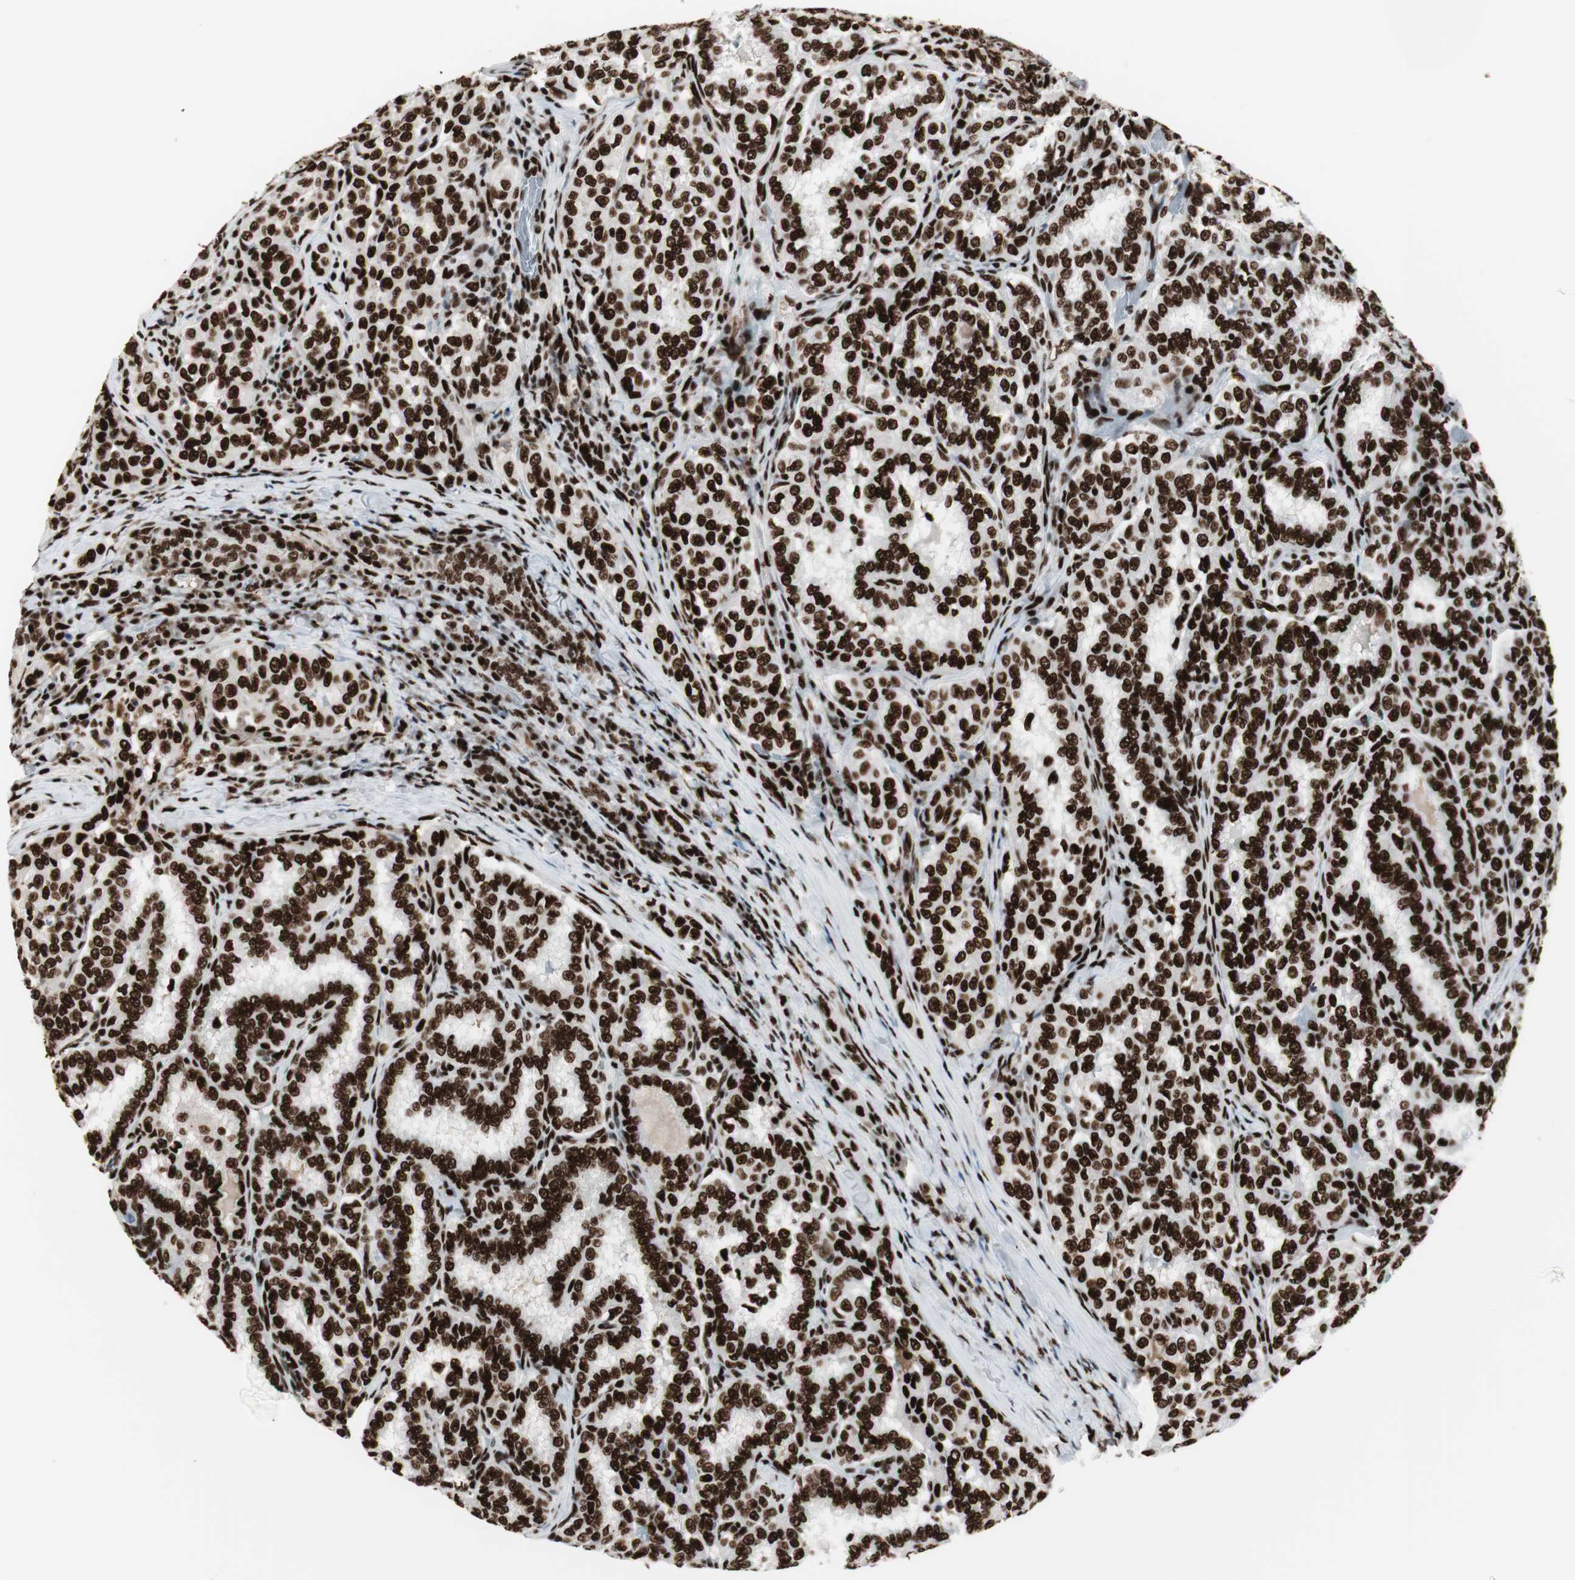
{"staining": {"intensity": "strong", "quantity": ">75%", "location": "nuclear"}, "tissue": "thyroid cancer", "cell_type": "Tumor cells", "image_type": "cancer", "snomed": [{"axis": "morphology", "description": "Papillary adenocarcinoma, NOS"}, {"axis": "topography", "description": "Thyroid gland"}], "caption": "Strong nuclear staining for a protein is appreciated in approximately >75% of tumor cells of thyroid papillary adenocarcinoma using immunohistochemistry.", "gene": "PSME3", "patient": {"sex": "female", "age": 30}}